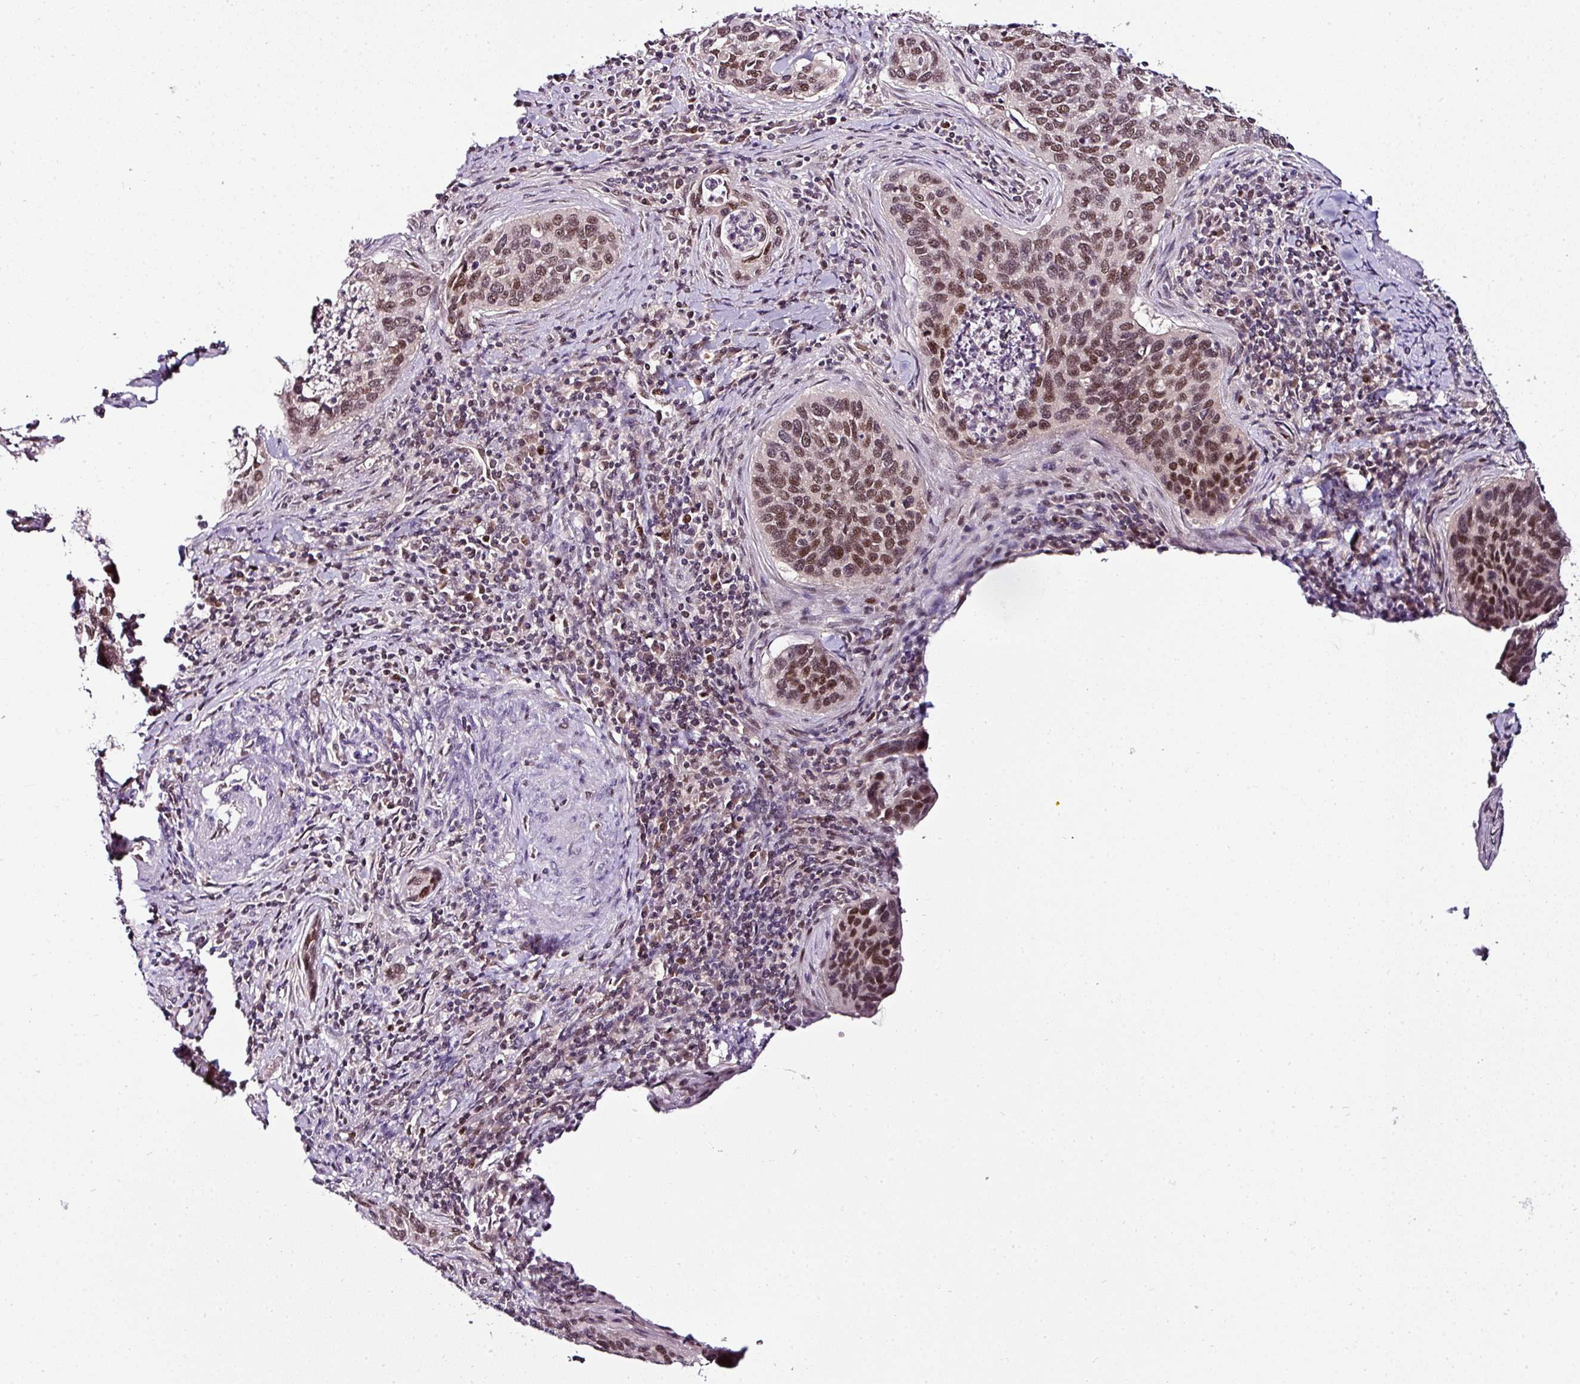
{"staining": {"intensity": "moderate", "quantity": ">75%", "location": "nuclear"}, "tissue": "cervical cancer", "cell_type": "Tumor cells", "image_type": "cancer", "snomed": [{"axis": "morphology", "description": "Squamous cell carcinoma, NOS"}, {"axis": "topography", "description": "Cervix"}], "caption": "Immunohistochemical staining of human cervical cancer displays medium levels of moderate nuclear protein expression in approximately >75% of tumor cells.", "gene": "KLF16", "patient": {"sex": "female", "age": 53}}